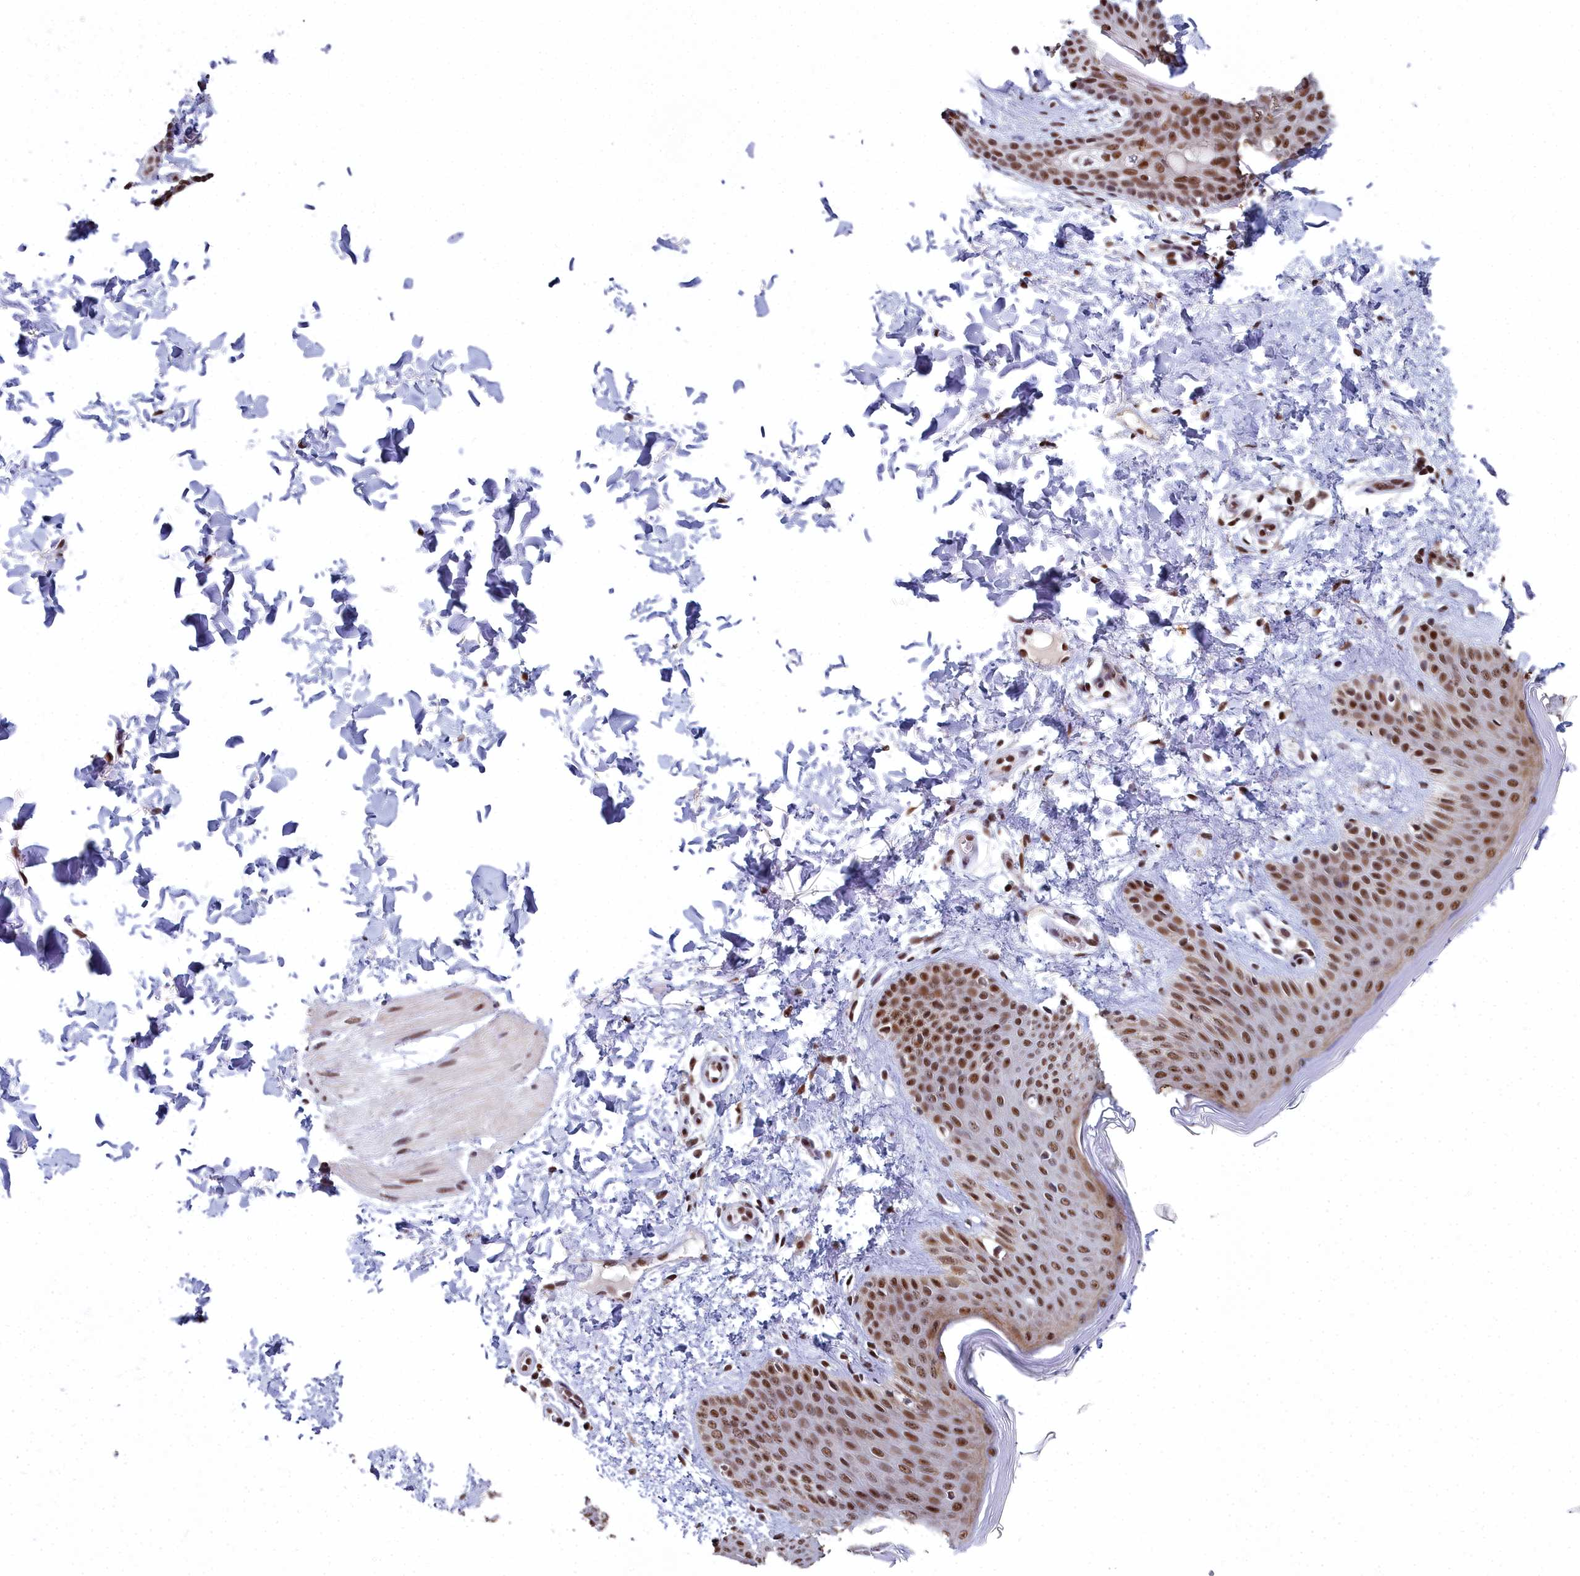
{"staining": {"intensity": "strong", "quantity": ">75%", "location": "nuclear"}, "tissue": "skin", "cell_type": "Fibroblasts", "image_type": "normal", "snomed": [{"axis": "morphology", "description": "Normal tissue, NOS"}, {"axis": "topography", "description": "Skin"}], "caption": "Skin stained for a protein demonstrates strong nuclear positivity in fibroblasts.", "gene": "SF3B3", "patient": {"sex": "male", "age": 36}}